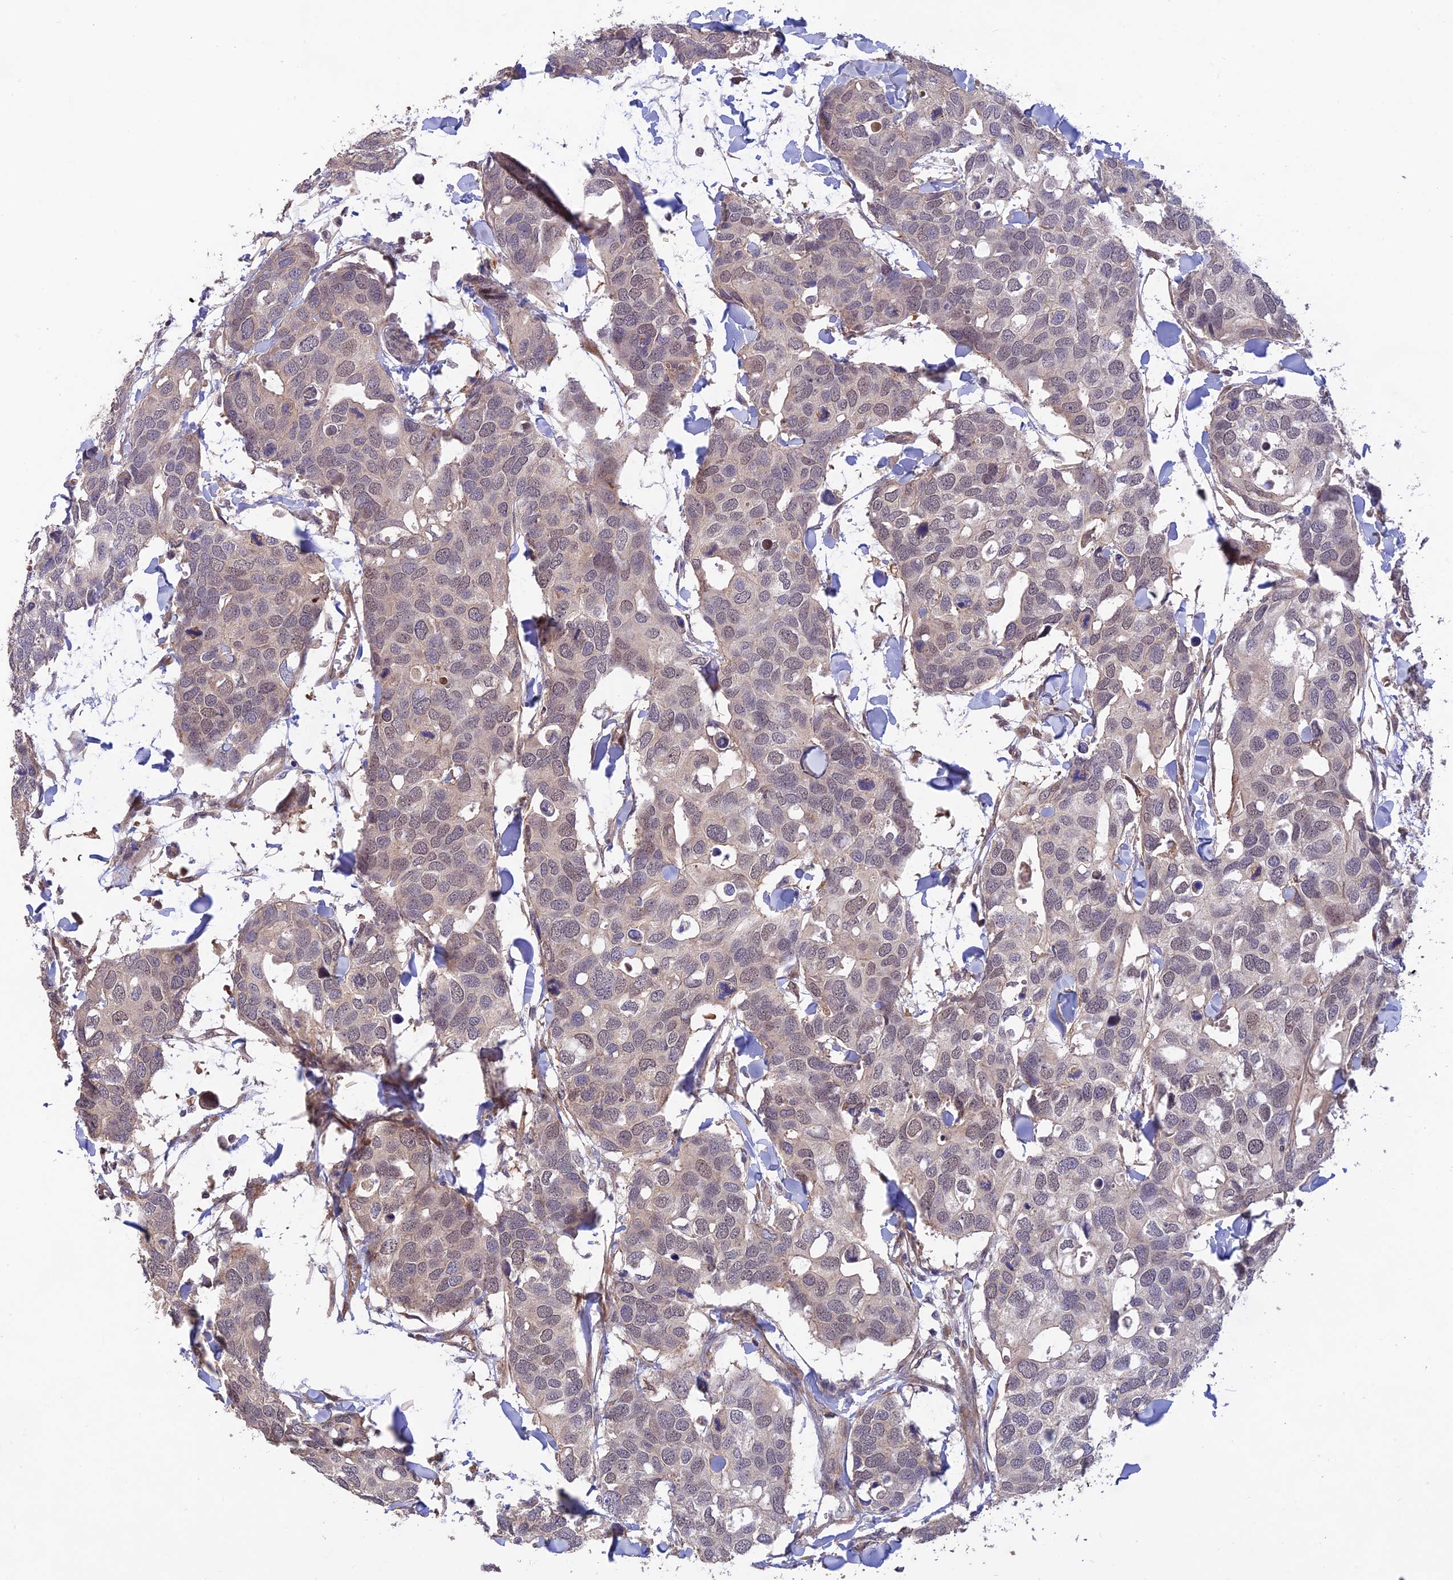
{"staining": {"intensity": "negative", "quantity": "none", "location": "none"}, "tissue": "breast cancer", "cell_type": "Tumor cells", "image_type": "cancer", "snomed": [{"axis": "morphology", "description": "Duct carcinoma"}, {"axis": "topography", "description": "Breast"}], "caption": "High power microscopy micrograph of an IHC histopathology image of breast infiltrating ductal carcinoma, revealing no significant staining in tumor cells. Brightfield microscopy of immunohistochemistry (IHC) stained with DAB (3,3'-diaminobenzidine) (brown) and hematoxylin (blue), captured at high magnification.", "gene": "PAGR1", "patient": {"sex": "female", "age": 83}}